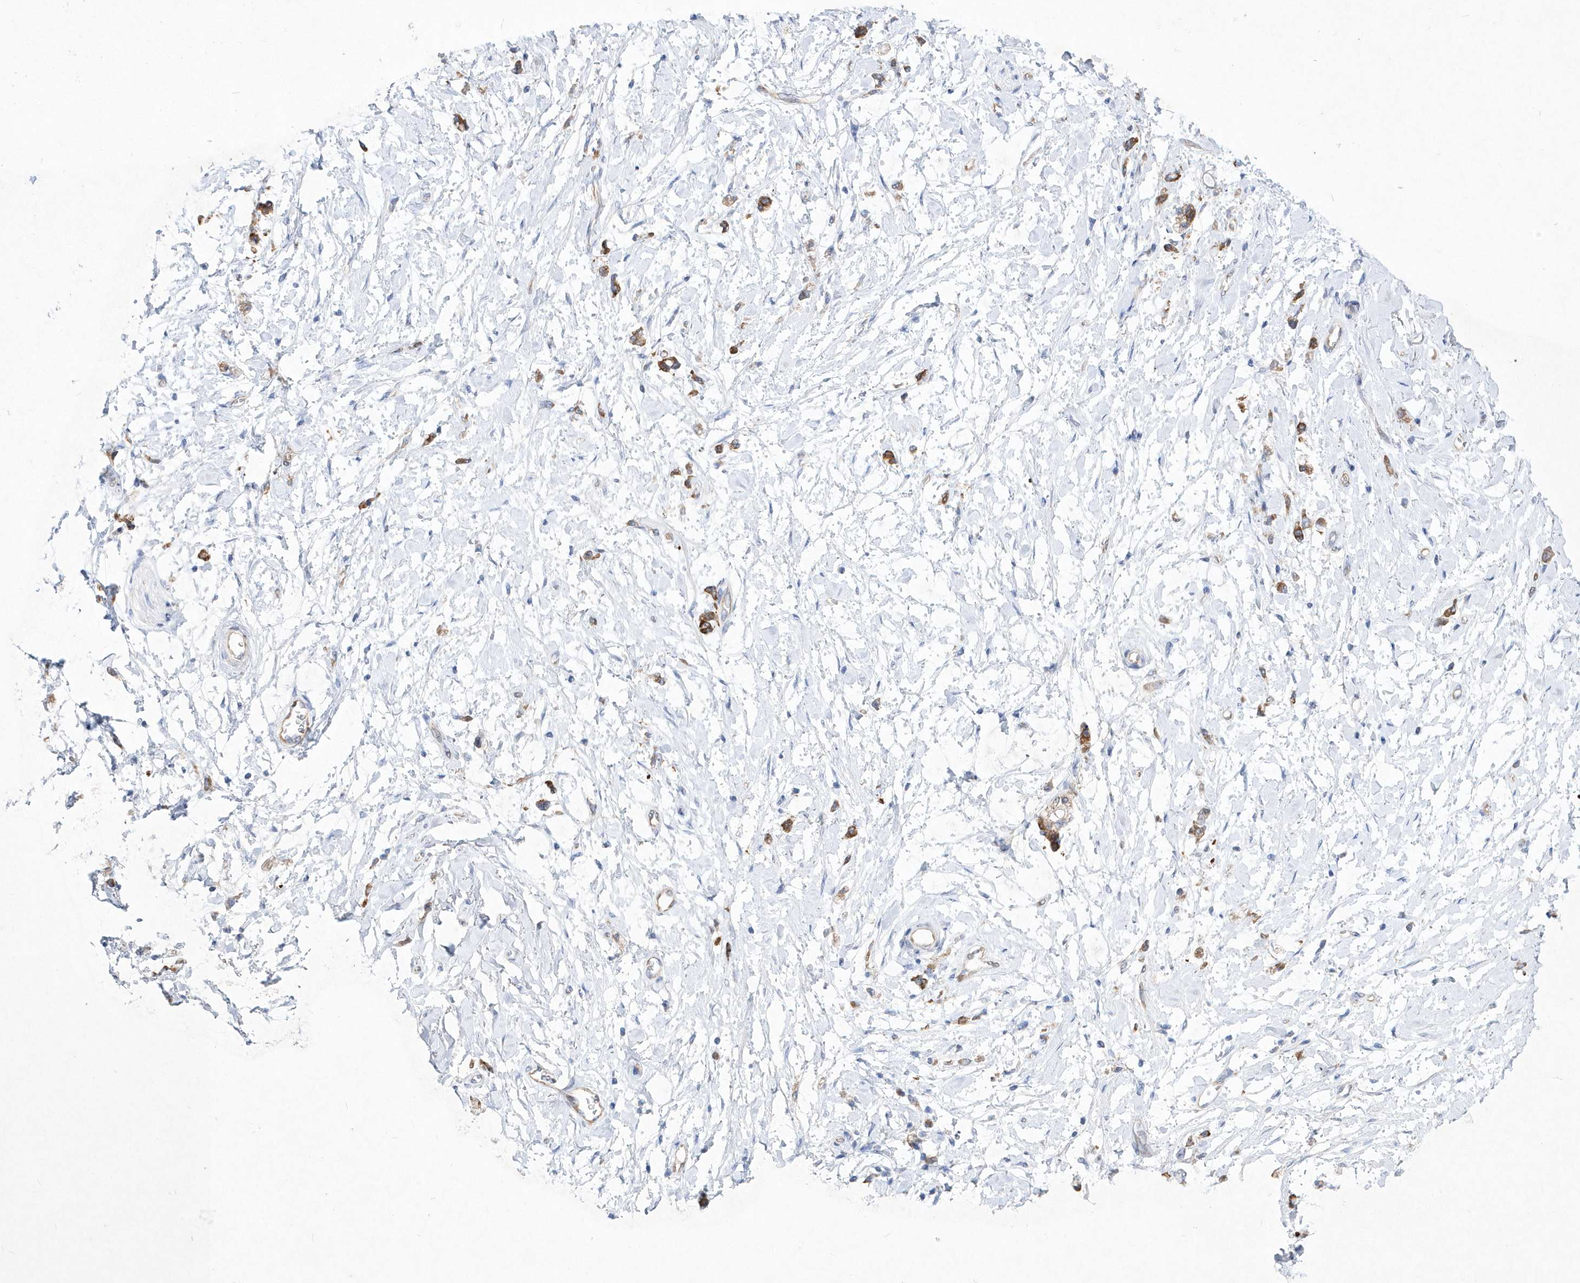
{"staining": {"intensity": "moderate", "quantity": ">75%", "location": "cytoplasmic/membranous"}, "tissue": "stomach cancer", "cell_type": "Tumor cells", "image_type": "cancer", "snomed": [{"axis": "morphology", "description": "Adenocarcinoma, NOS"}, {"axis": "topography", "description": "Stomach"}], "caption": "A histopathology image showing moderate cytoplasmic/membranous positivity in about >75% of tumor cells in stomach cancer, as visualized by brown immunohistochemical staining.", "gene": "JKAMP", "patient": {"sex": "female", "age": 60}}